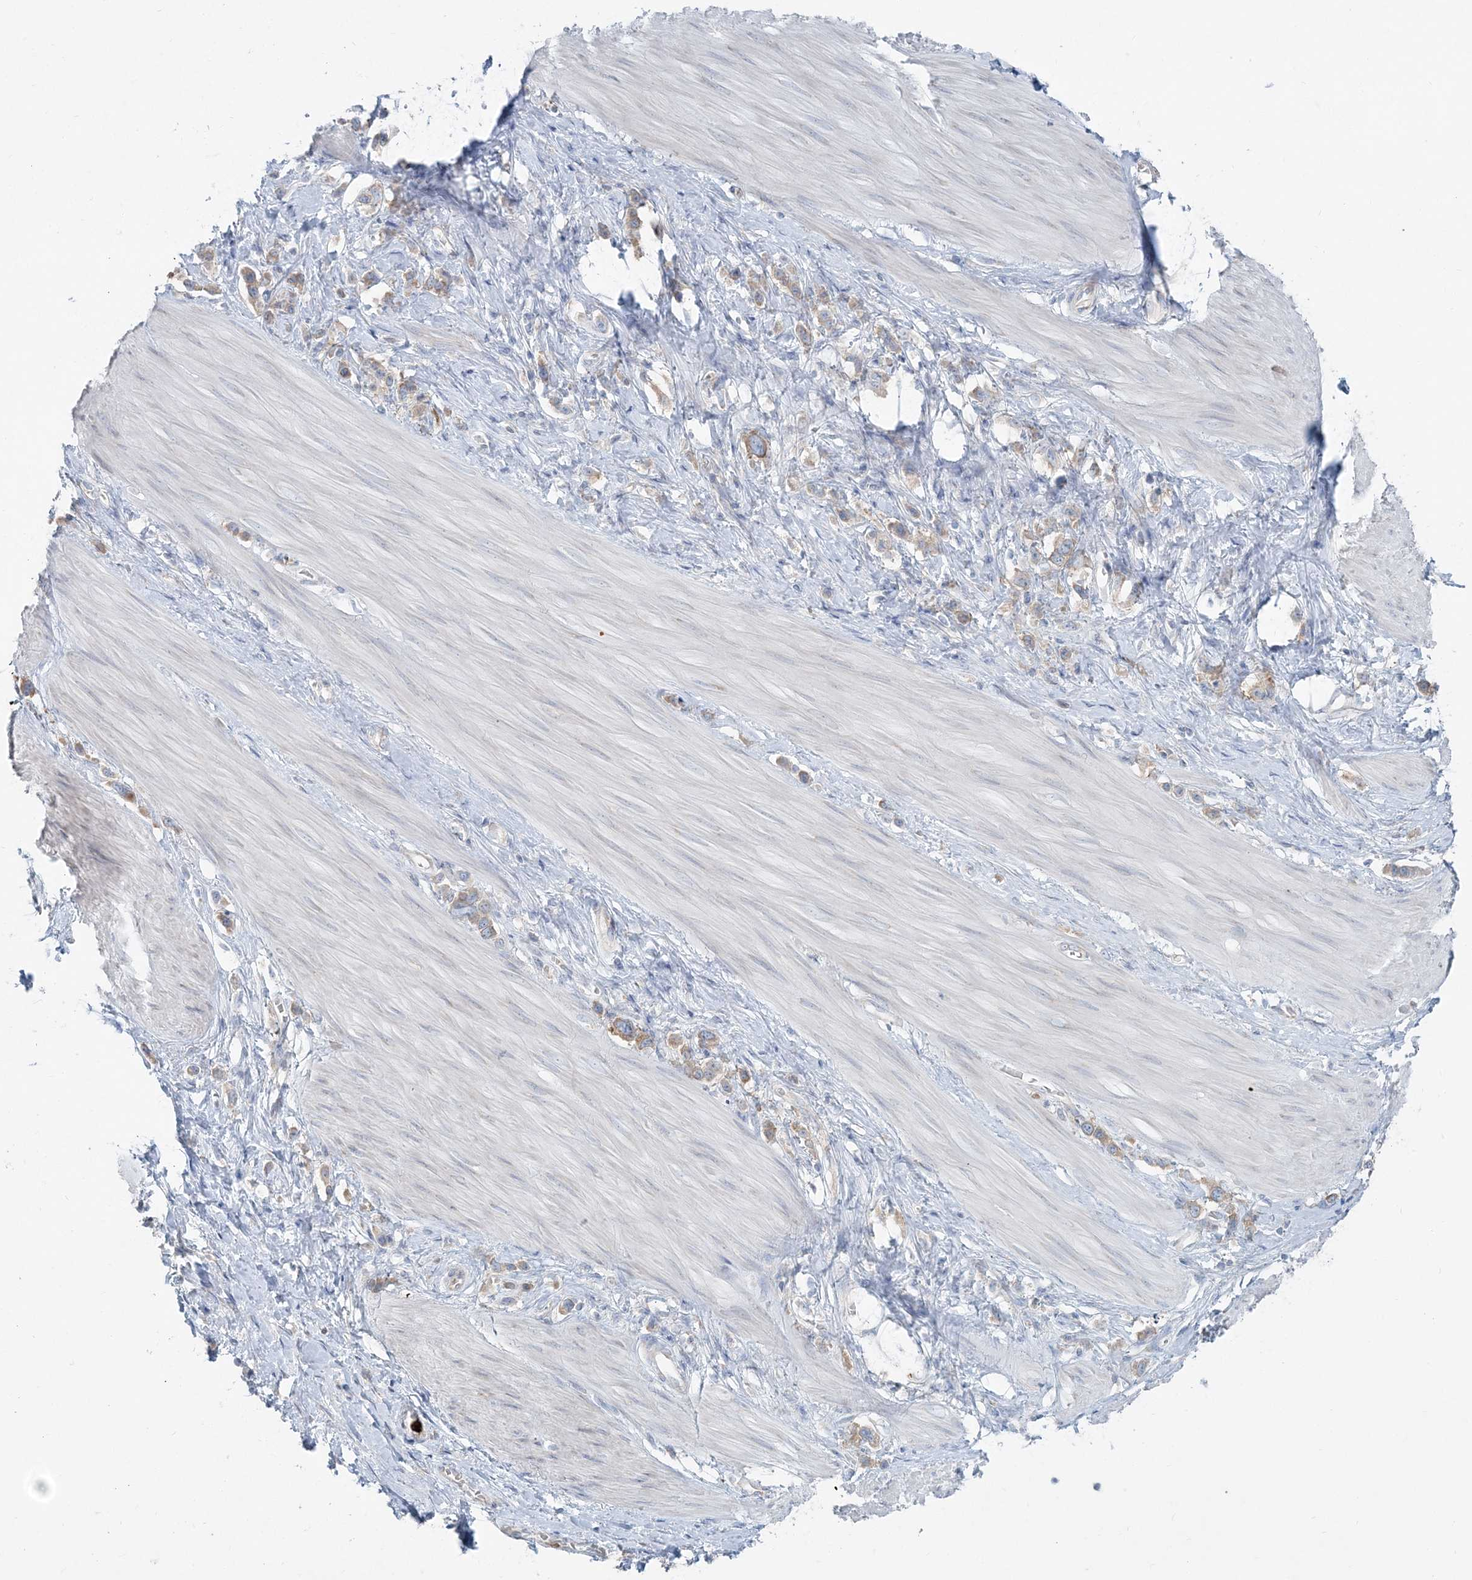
{"staining": {"intensity": "weak", "quantity": "25%-75%", "location": "cytoplasmic/membranous"}, "tissue": "stomach cancer", "cell_type": "Tumor cells", "image_type": "cancer", "snomed": [{"axis": "morphology", "description": "Adenocarcinoma, NOS"}, {"axis": "topography", "description": "Stomach"}], "caption": "A micrograph of human adenocarcinoma (stomach) stained for a protein exhibits weak cytoplasmic/membranous brown staining in tumor cells.", "gene": "CCNJ", "patient": {"sex": "female", "age": 65}}